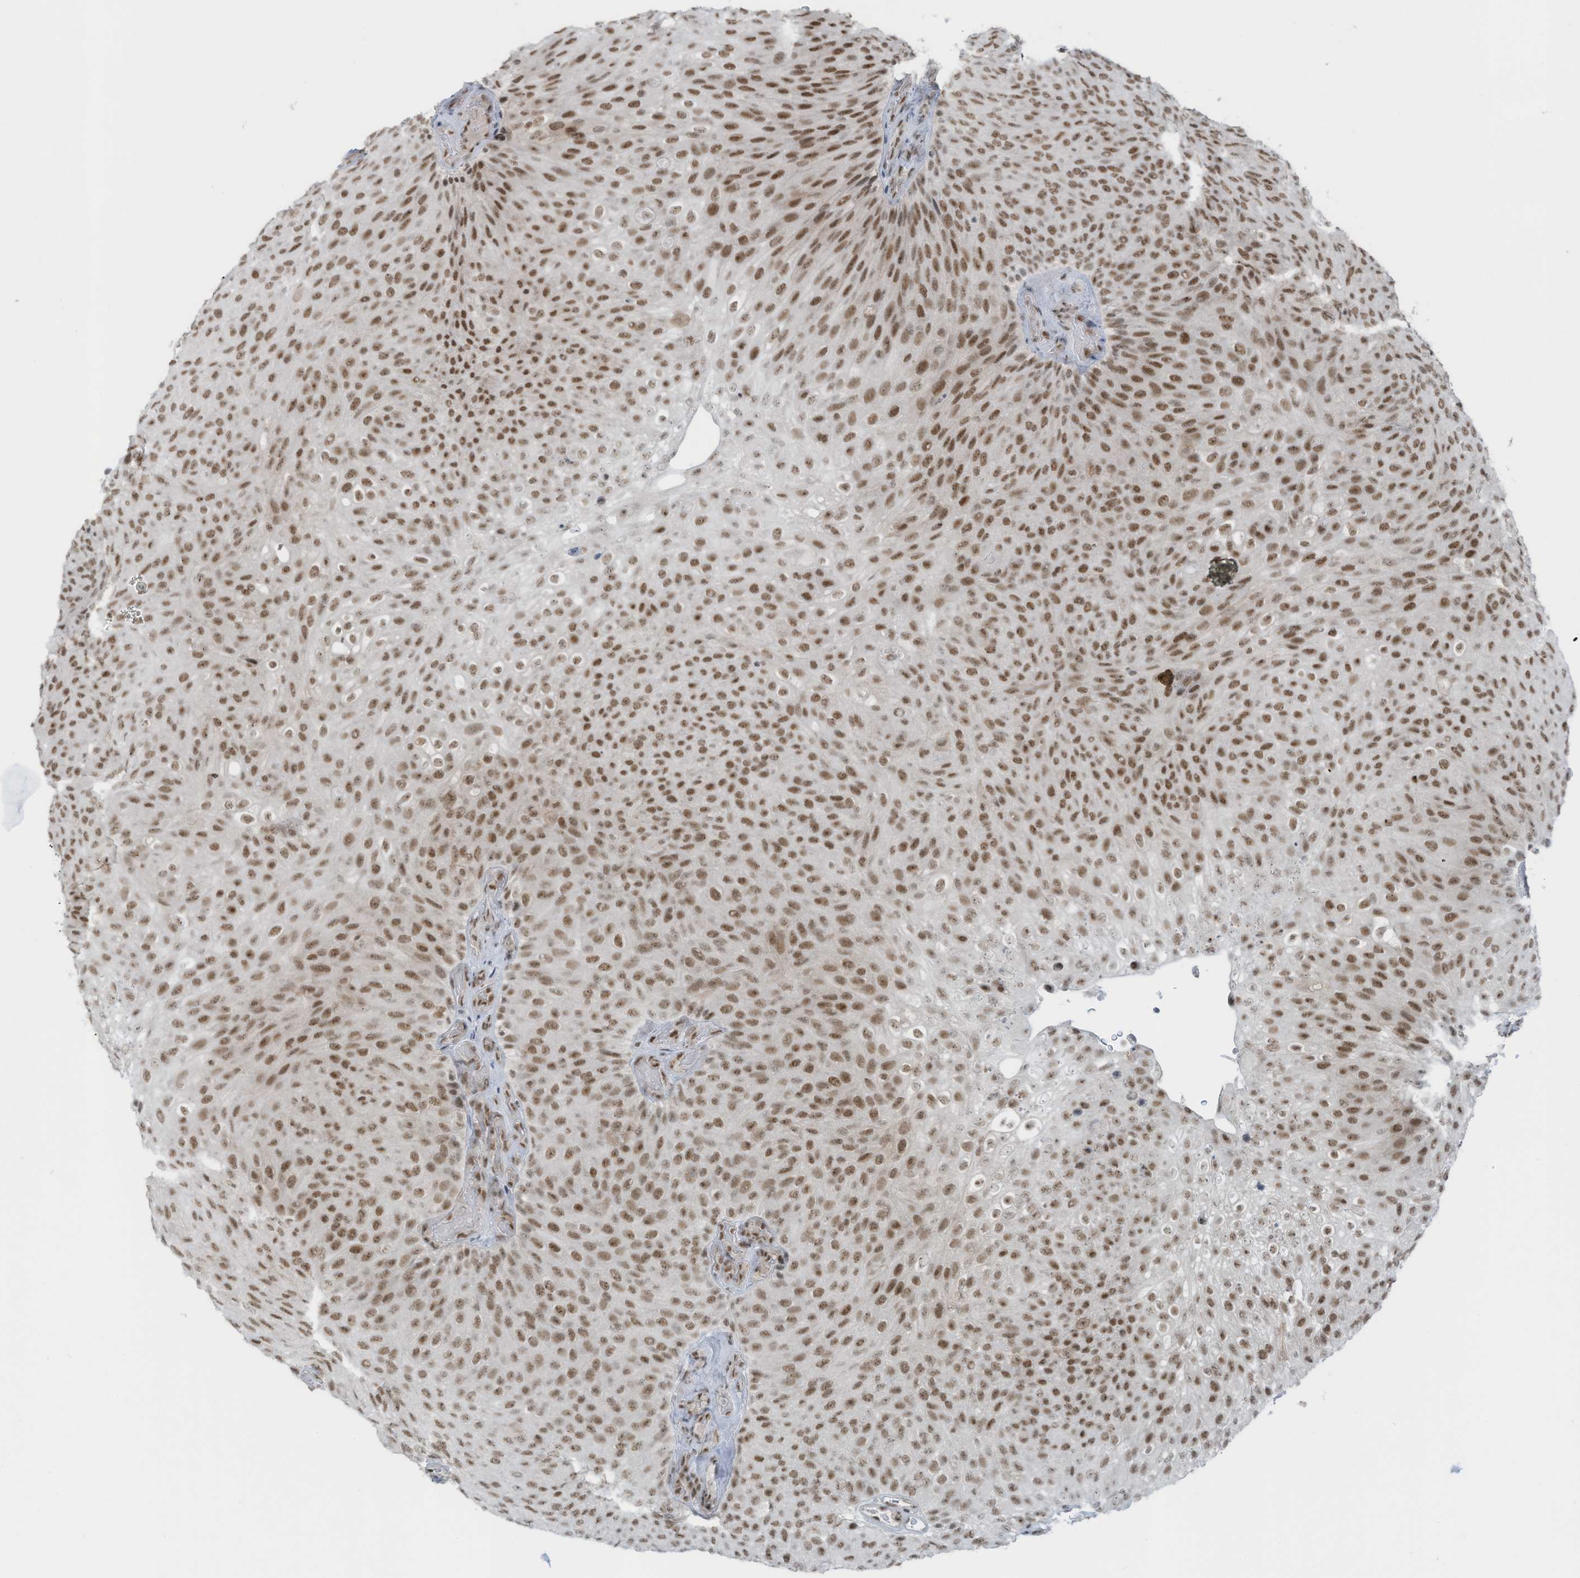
{"staining": {"intensity": "moderate", "quantity": ">75%", "location": "nuclear"}, "tissue": "urothelial cancer", "cell_type": "Tumor cells", "image_type": "cancer", "snomed": [{"axis": "morphology", "description": "Urothelial carcinoma, Low grade"}, {"axis": "topography", "description": "Urinary bladder"}], "caption": "This image demonstrates IHC staining of human urothelial cancer, with medium moderate nuclear positivity in approximately >75% of tumor cells.", "gene": "WRNIP1", "patient": {"sex": "male", "age": 78}}